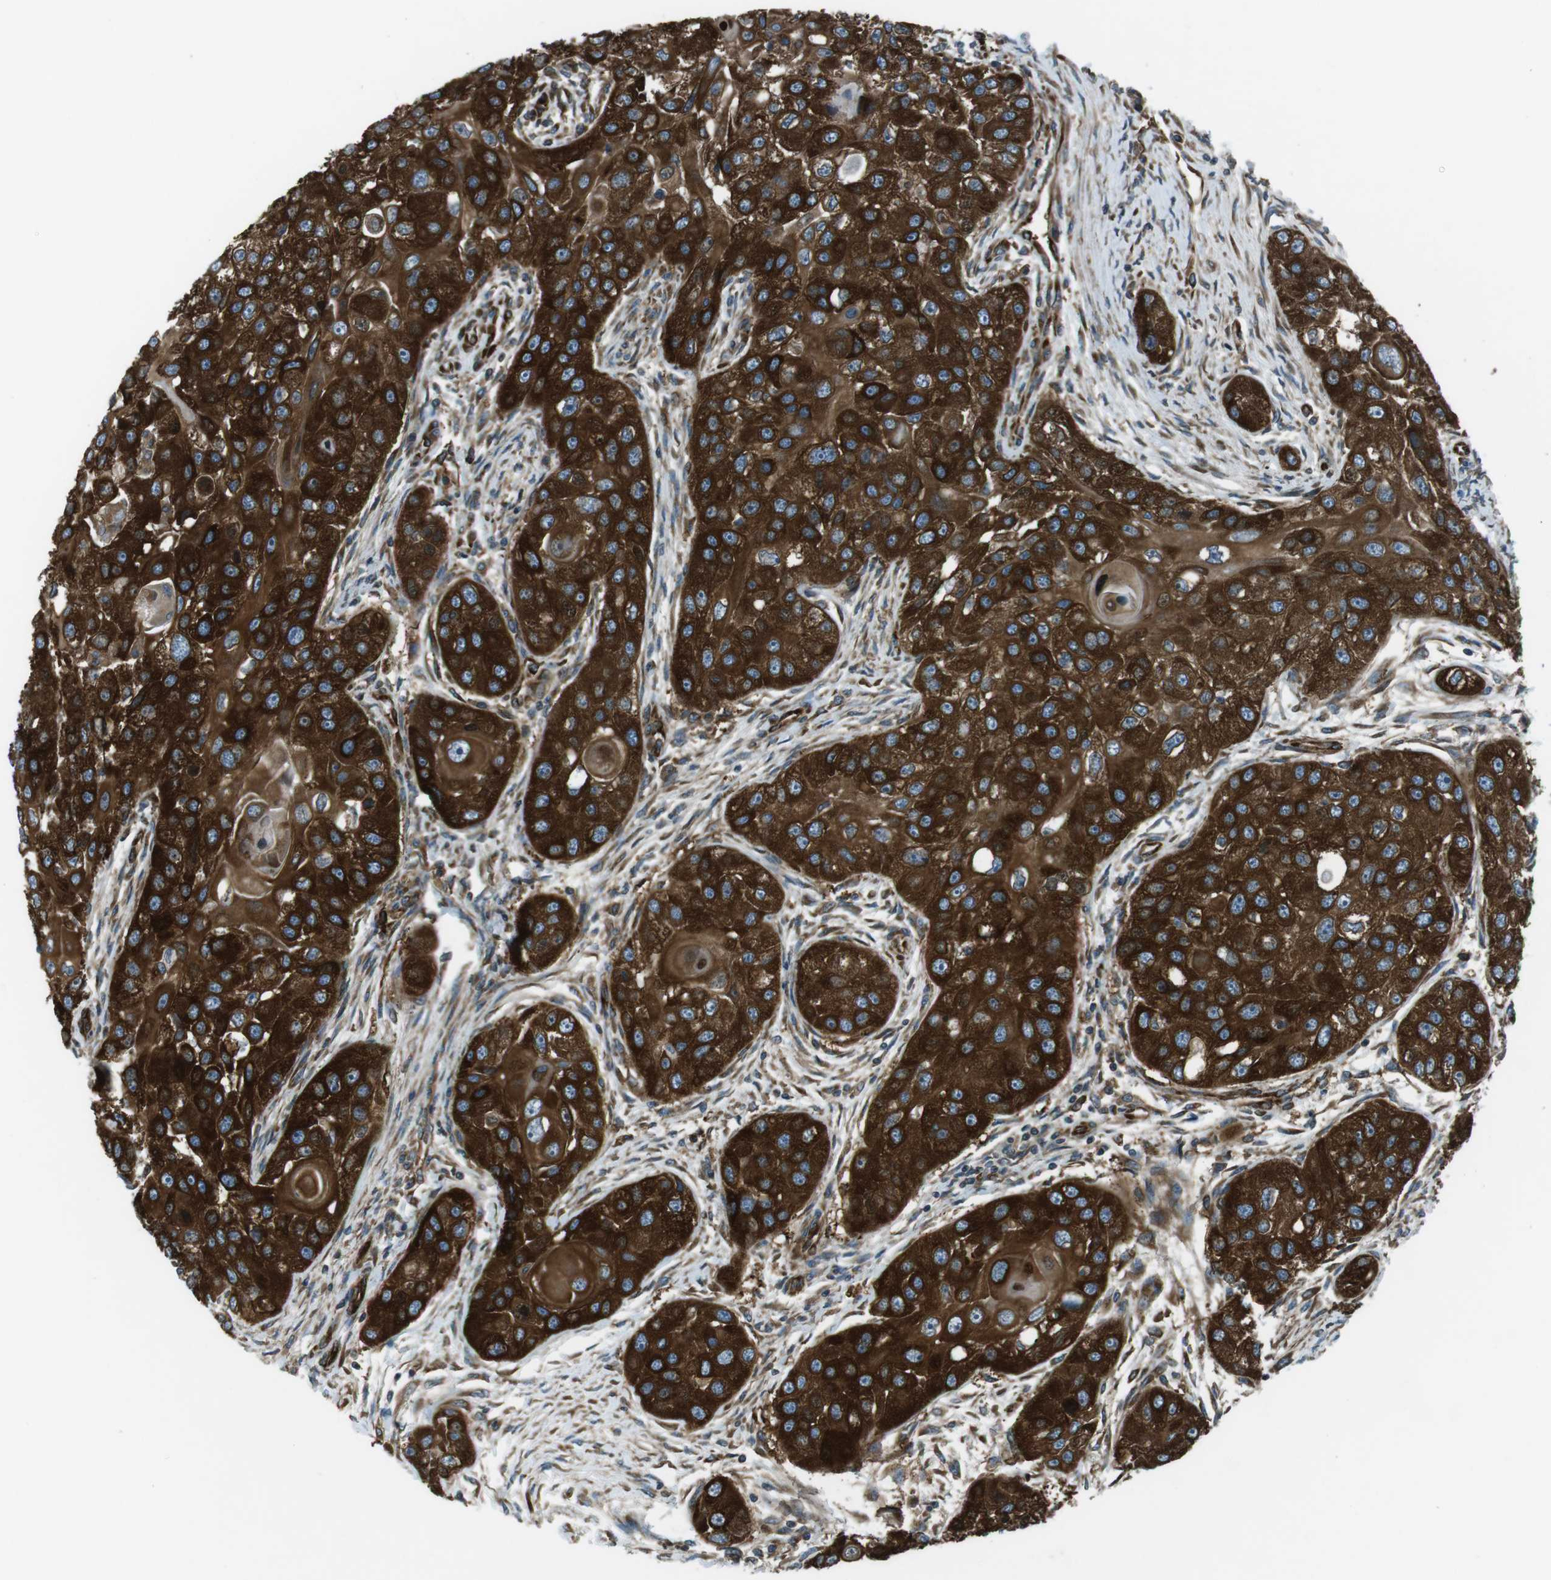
{"staining": {"intensity": "strong", "quantity": ">75%", "location": "cytoplasmic/membranous"}, "tissue": "head and neck cancer", "cell_type": "Tumor cells", "image_type": "cancer", "snomed": [{"axis": "morphology", "description": "Normal tissue, NOS"}, {"axis": "morphology", "description": "Squamous cell carcinoma, NOS"}, {"axis": "topography", "description": "Skeletal muscle"}, {"axis": "topography", "description": "Head-Neck"}], "caption": "DAB (3,3'-diaminobenzidine) immunohistochemical staining of head and neck cancer shows strong cytoplasmic/membranous protein positivity in approximately >75% of tumor cells. (DAB (3,3'-diaminobenzidine) IHC with brightfield microscopy, high magnification).", "gene": "KTN1", "patient": {"sex": "male", "age": 51}}